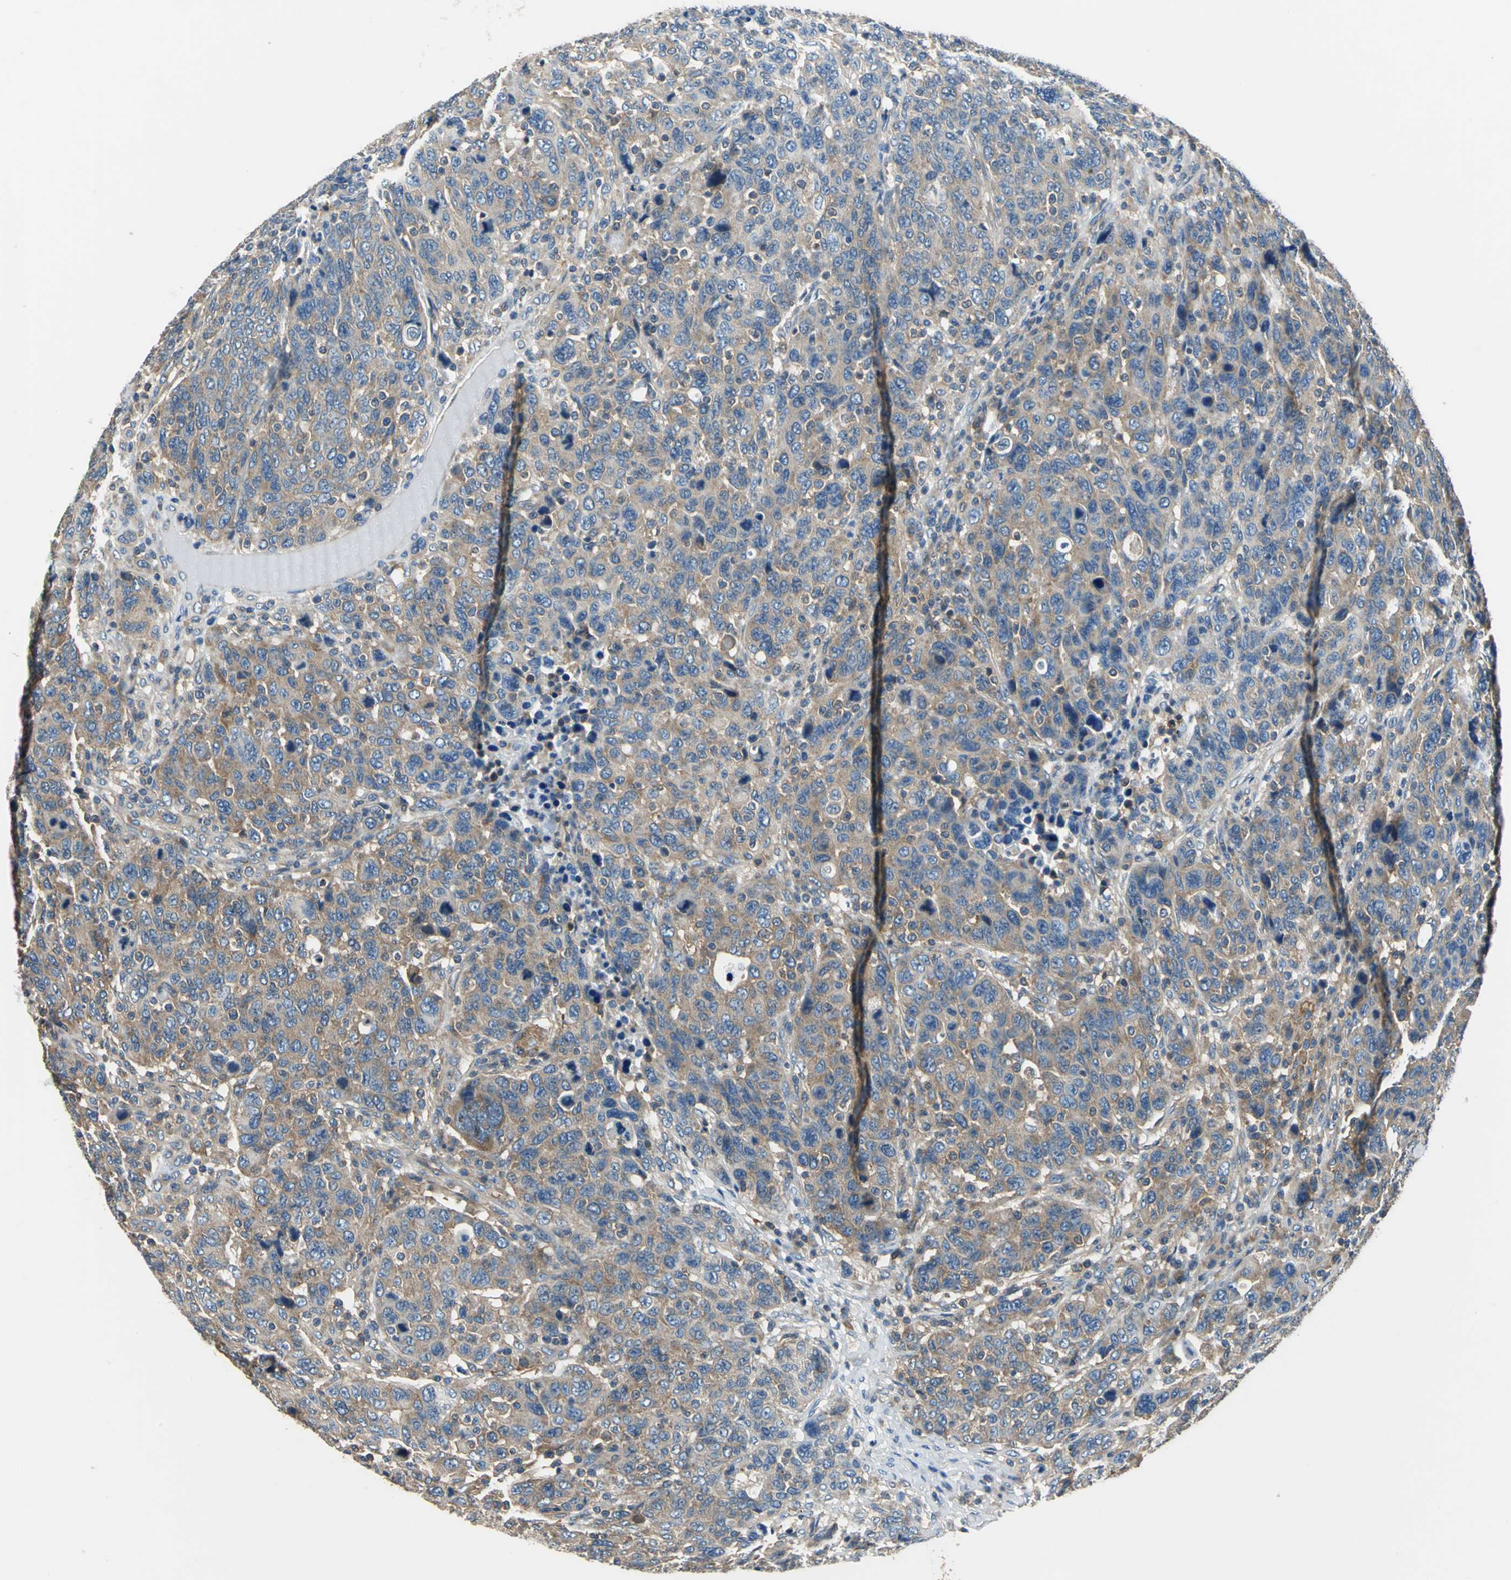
{"staining": {"intensity": "weak", "quantity": ">75%", "location": "cytoplasmic/membranous"}, "tissue": "breast cancer", "cell_type": "Tumor cells", "image_type": "cancer", "snomed": [{"axis": "morphology", "description": "Duct carcinoma"}, {"axis": "topography", "description": "Breast"}], "caption": "This is a histology image of immunohistochemistry staining of breast cancer (intraductal carcinoma), which shows weak staining in the cytoplasmic/membranous of tumor cells.", "gene": "DDX3Y", "patient": {"sex": "female", "age": 37}}